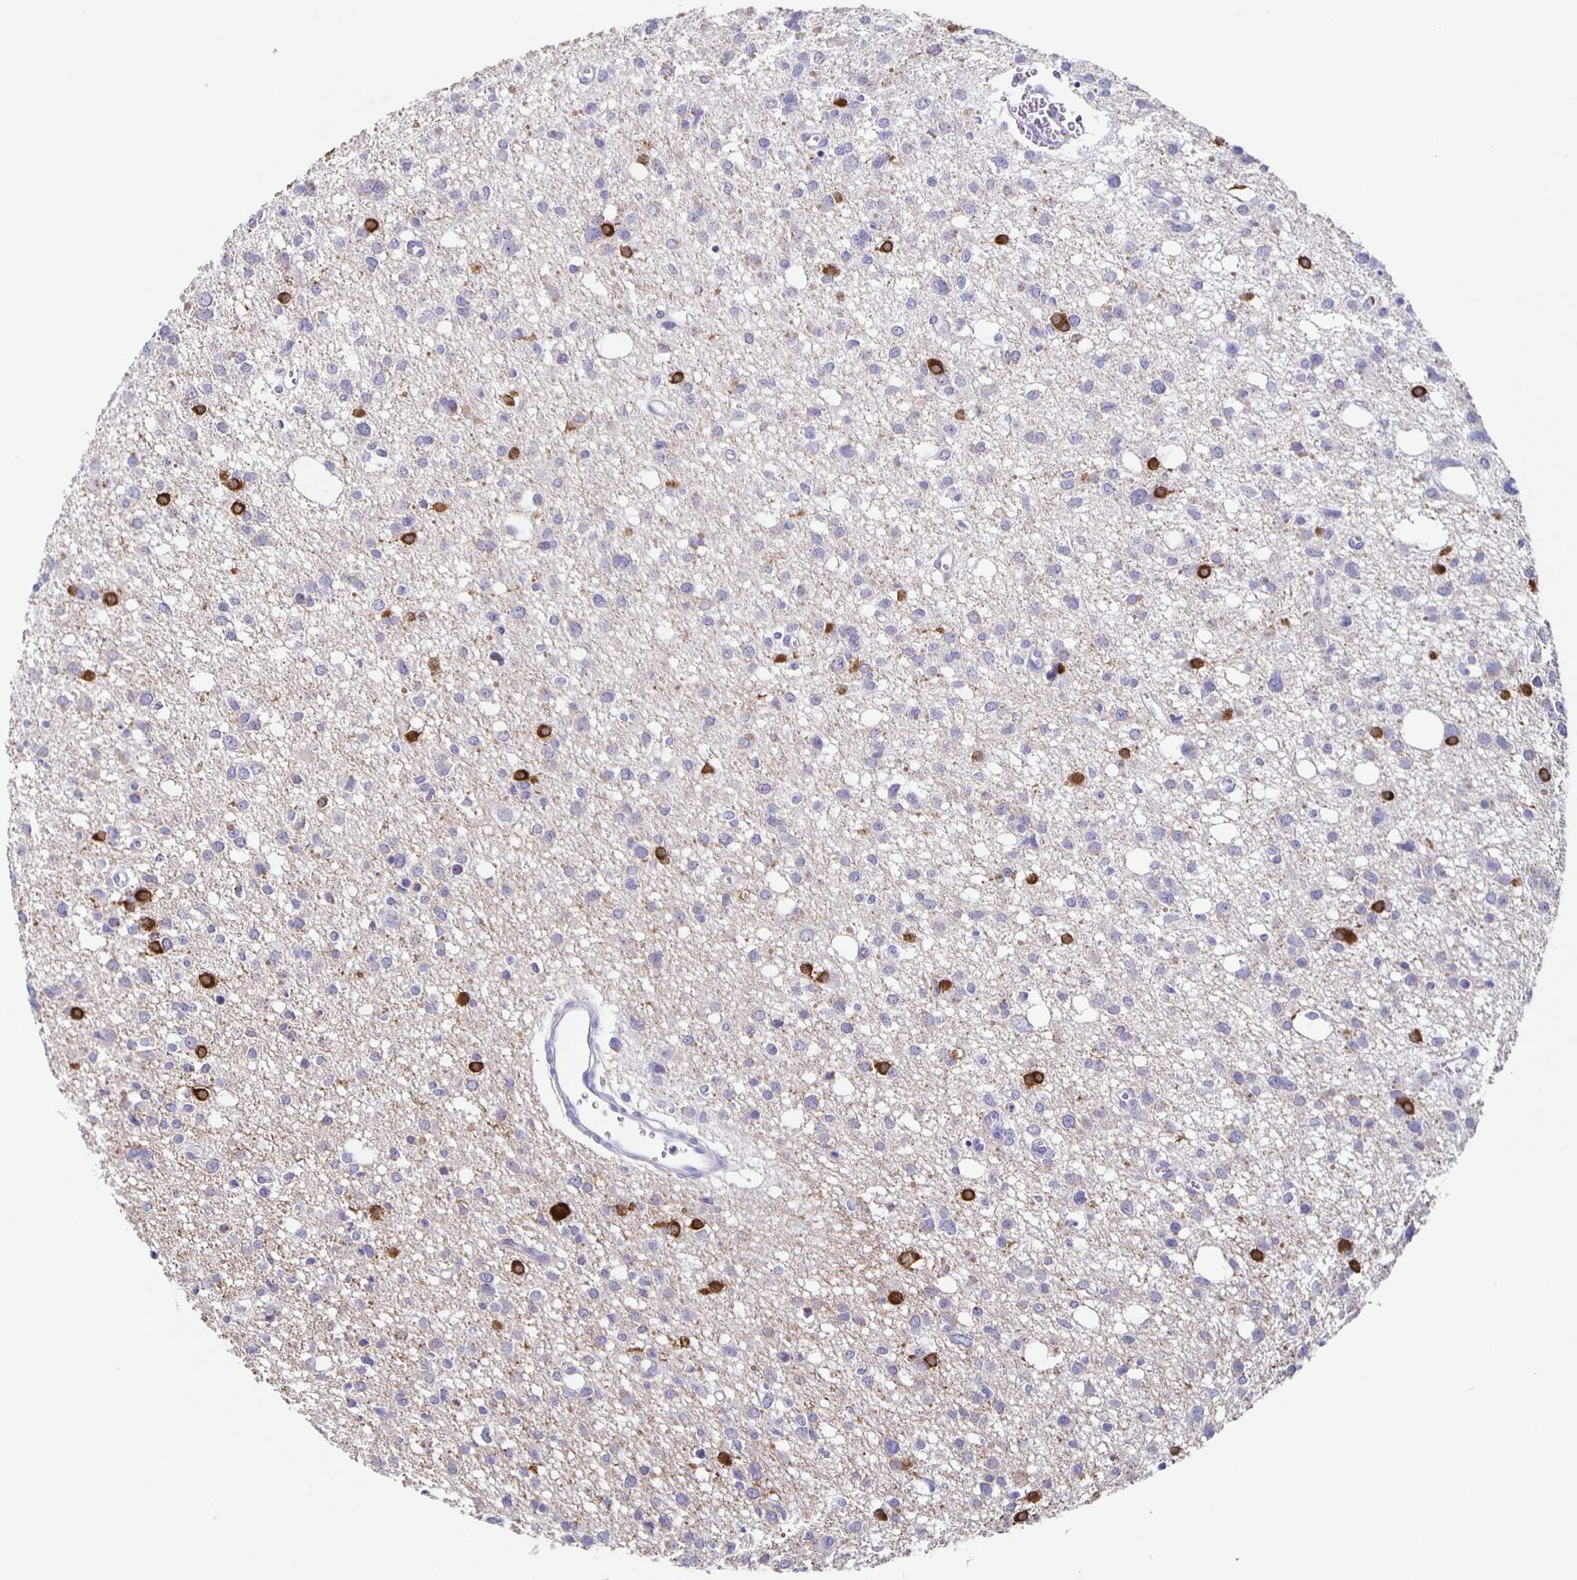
{"staining": {"intensity": "negative", "quantity": "none", "location": "none"}, "tissue": "glioma", "cell_type": "Tumor cells", "image_type": "cancer", "snomed": [{"axis": "morphology", "description": "Glioma, malignant, High grade"}, {"axis": "topography", "description": "Brain"}], "caption": "This is an IHC photomicrograph of human malignant high-grade glioma. There is no staining in tumor cells.", "gene": "TPPP", "patient": {"sex": "male", "age": 23}}